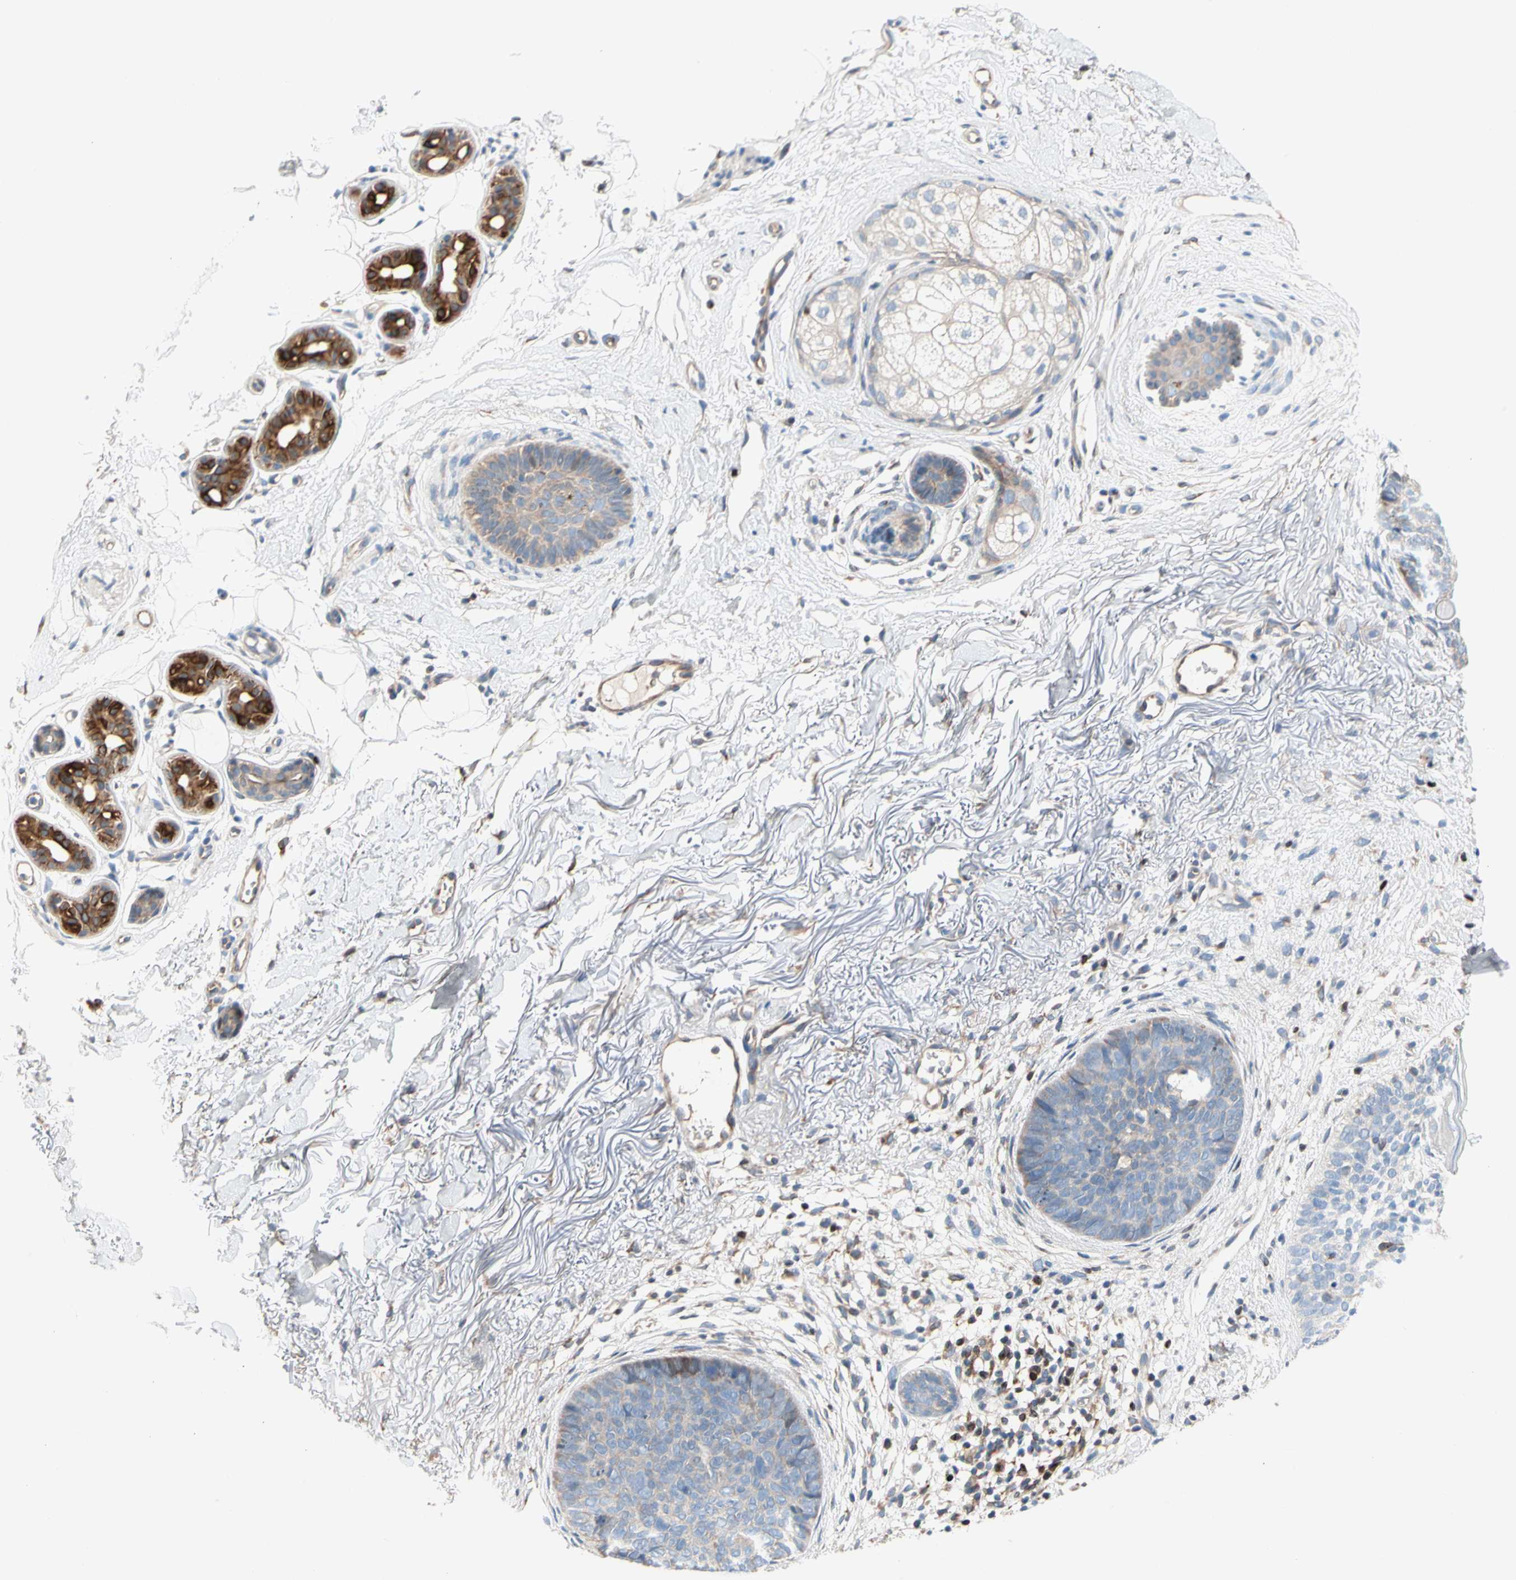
{"staining": {"intensity": "negative", "quantity": "none", "location": "none"}, "tissue": "skin cancer", "cell_type": "Tumor cells", "image_type": "cancer", "snomed": [{"axis": "morphology", "description": "Basal cell carcinoma"}, {"axis": "topography", "description": "Skin"}], "caption": "This is an immunohistochemistry (IHC) histopathology image of human skin cancer (basal cell carcinoma). There is no staining in tumor cells.", "gene": "MAP3K3", "patient": {"sex": "female", "age": 70}}